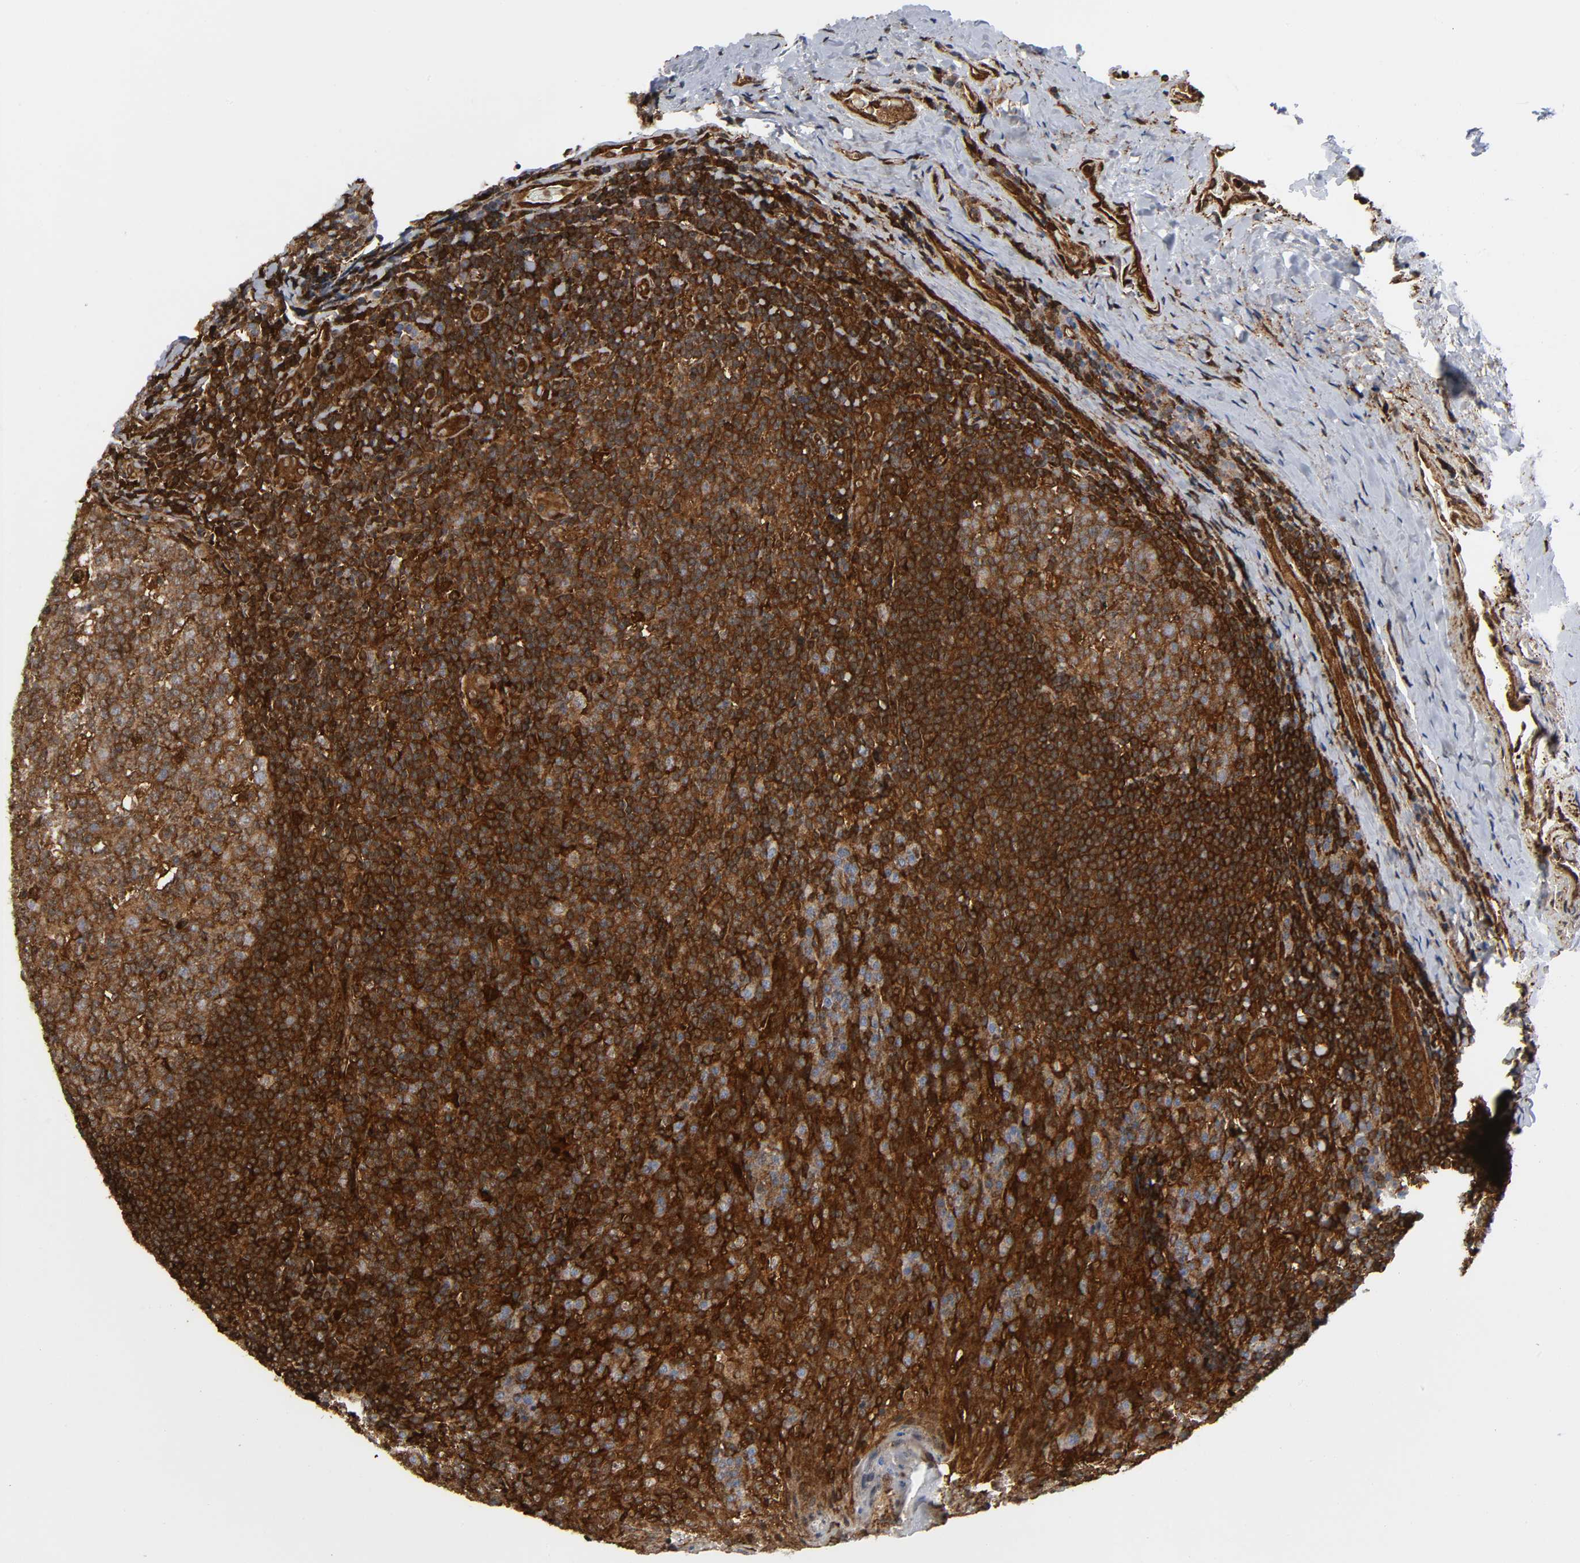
{"staining": {"intensity": "moderate", "quantity": ">75%", "location": "cytoplasmic/membranous"}, "tissue": "tonsil", "cell_type": "Germinal center cells", "image_type": "normal", "snomed": [{"axis": "morphology", "description": "Normal tissue, NOS"}, {"axis": "topography", "description": "Tonsil"}], "caption": "A micrograph of tonsil stained for a protein reveals moderate cytoplasmic/membranous brown staining in germinal center cells. (DAB (3,3'-diaminobenzidine) IHC with brightfield microscopy, high magnification).", "gene": "MAPK1", "patient": {"sex": "male", "age": 31}}